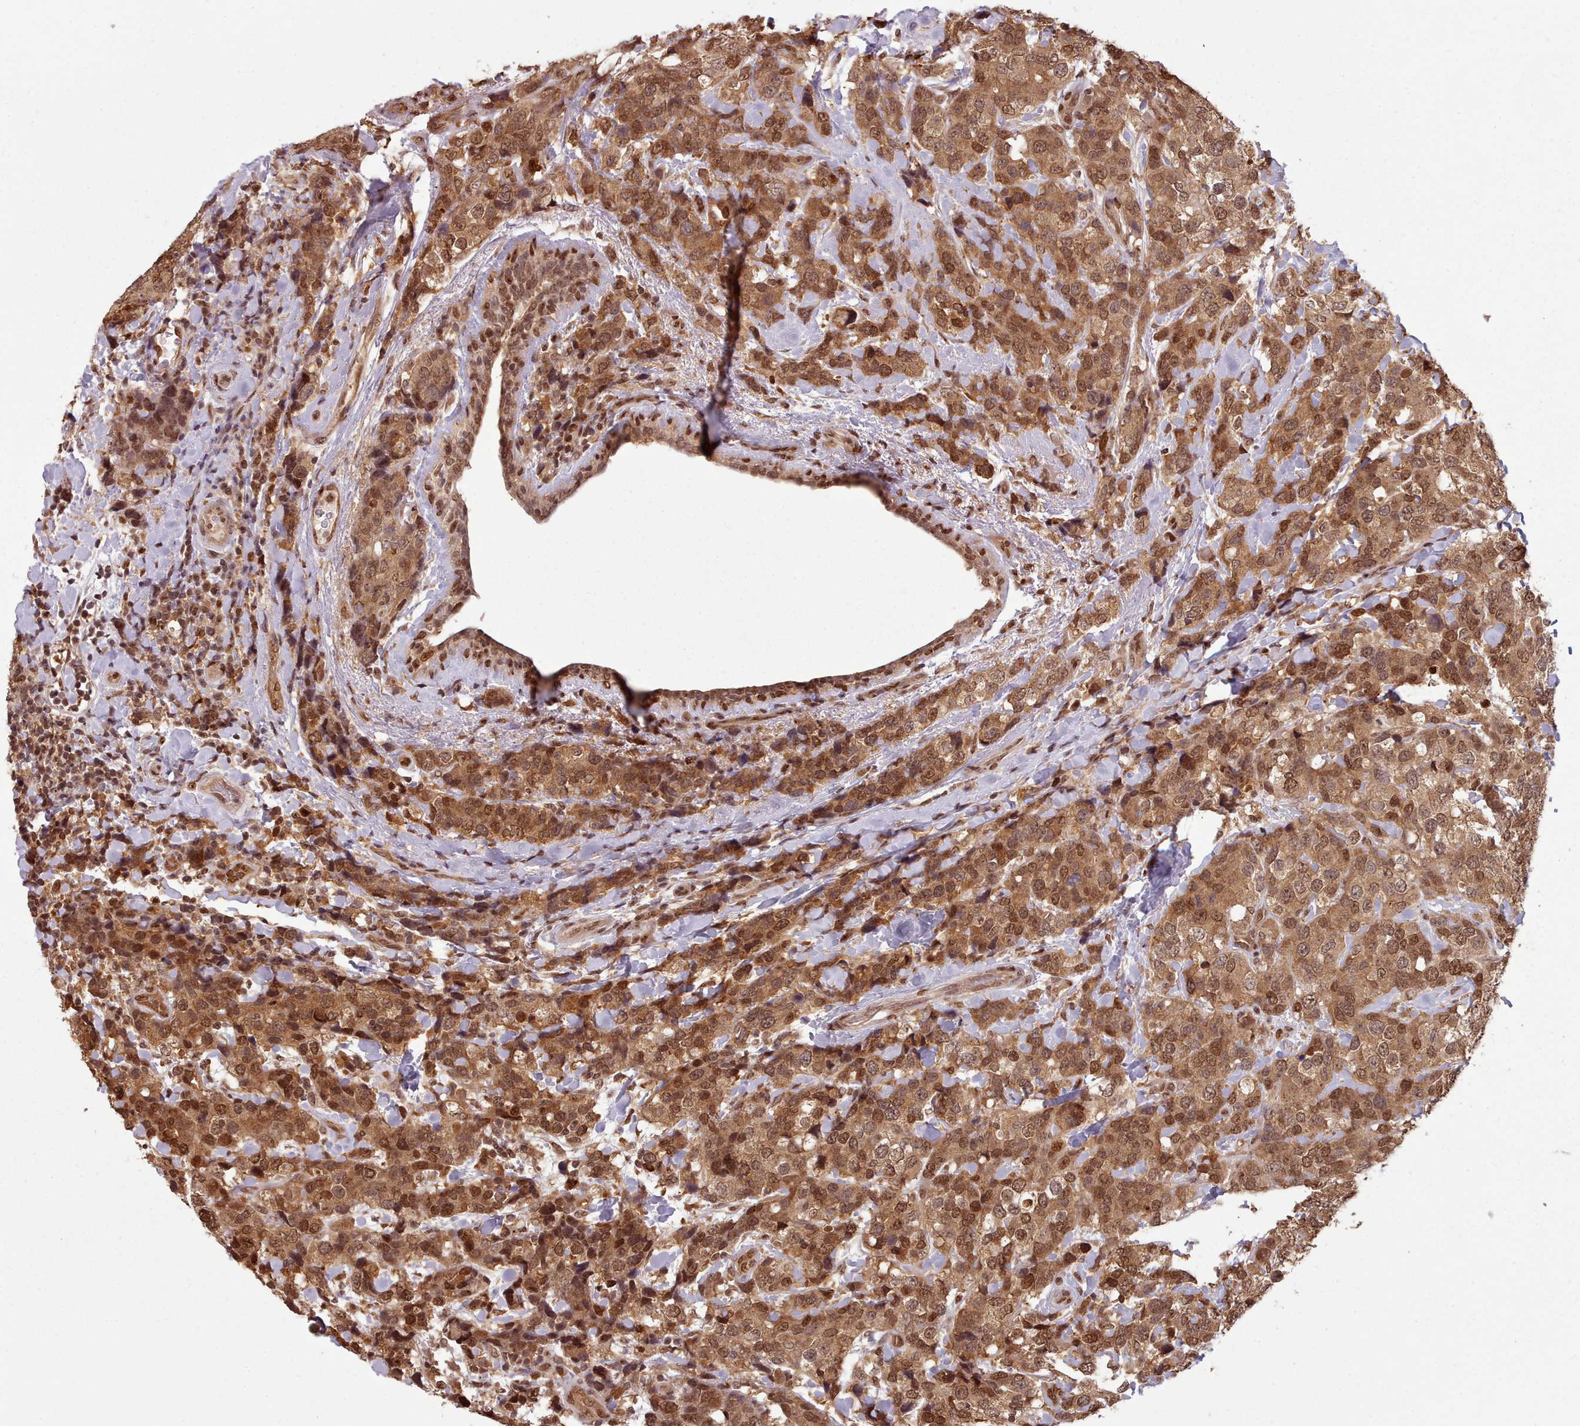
{"staining": {"intensity": "moderate", "quantity": ">75%", "location": "cytoplasmic/membranous,nuclear"}, "tissue": "breast cancer", "cell_type": "Tumor cells", "image_type": "cancer", "snomed": [{"axis": "morphology", "description": "Lobular carcinoma"}, {"axis": "topography", "description": "Breast"}], "caption": "Breast cancer was stained to show a protein in brown. There is medium levels of moderate cytoplasmic/membranous and nuclear expression in about >75% of tumor cells.", "gene": "RPS27A", "patient": {"sex": "female", "age": 59}}